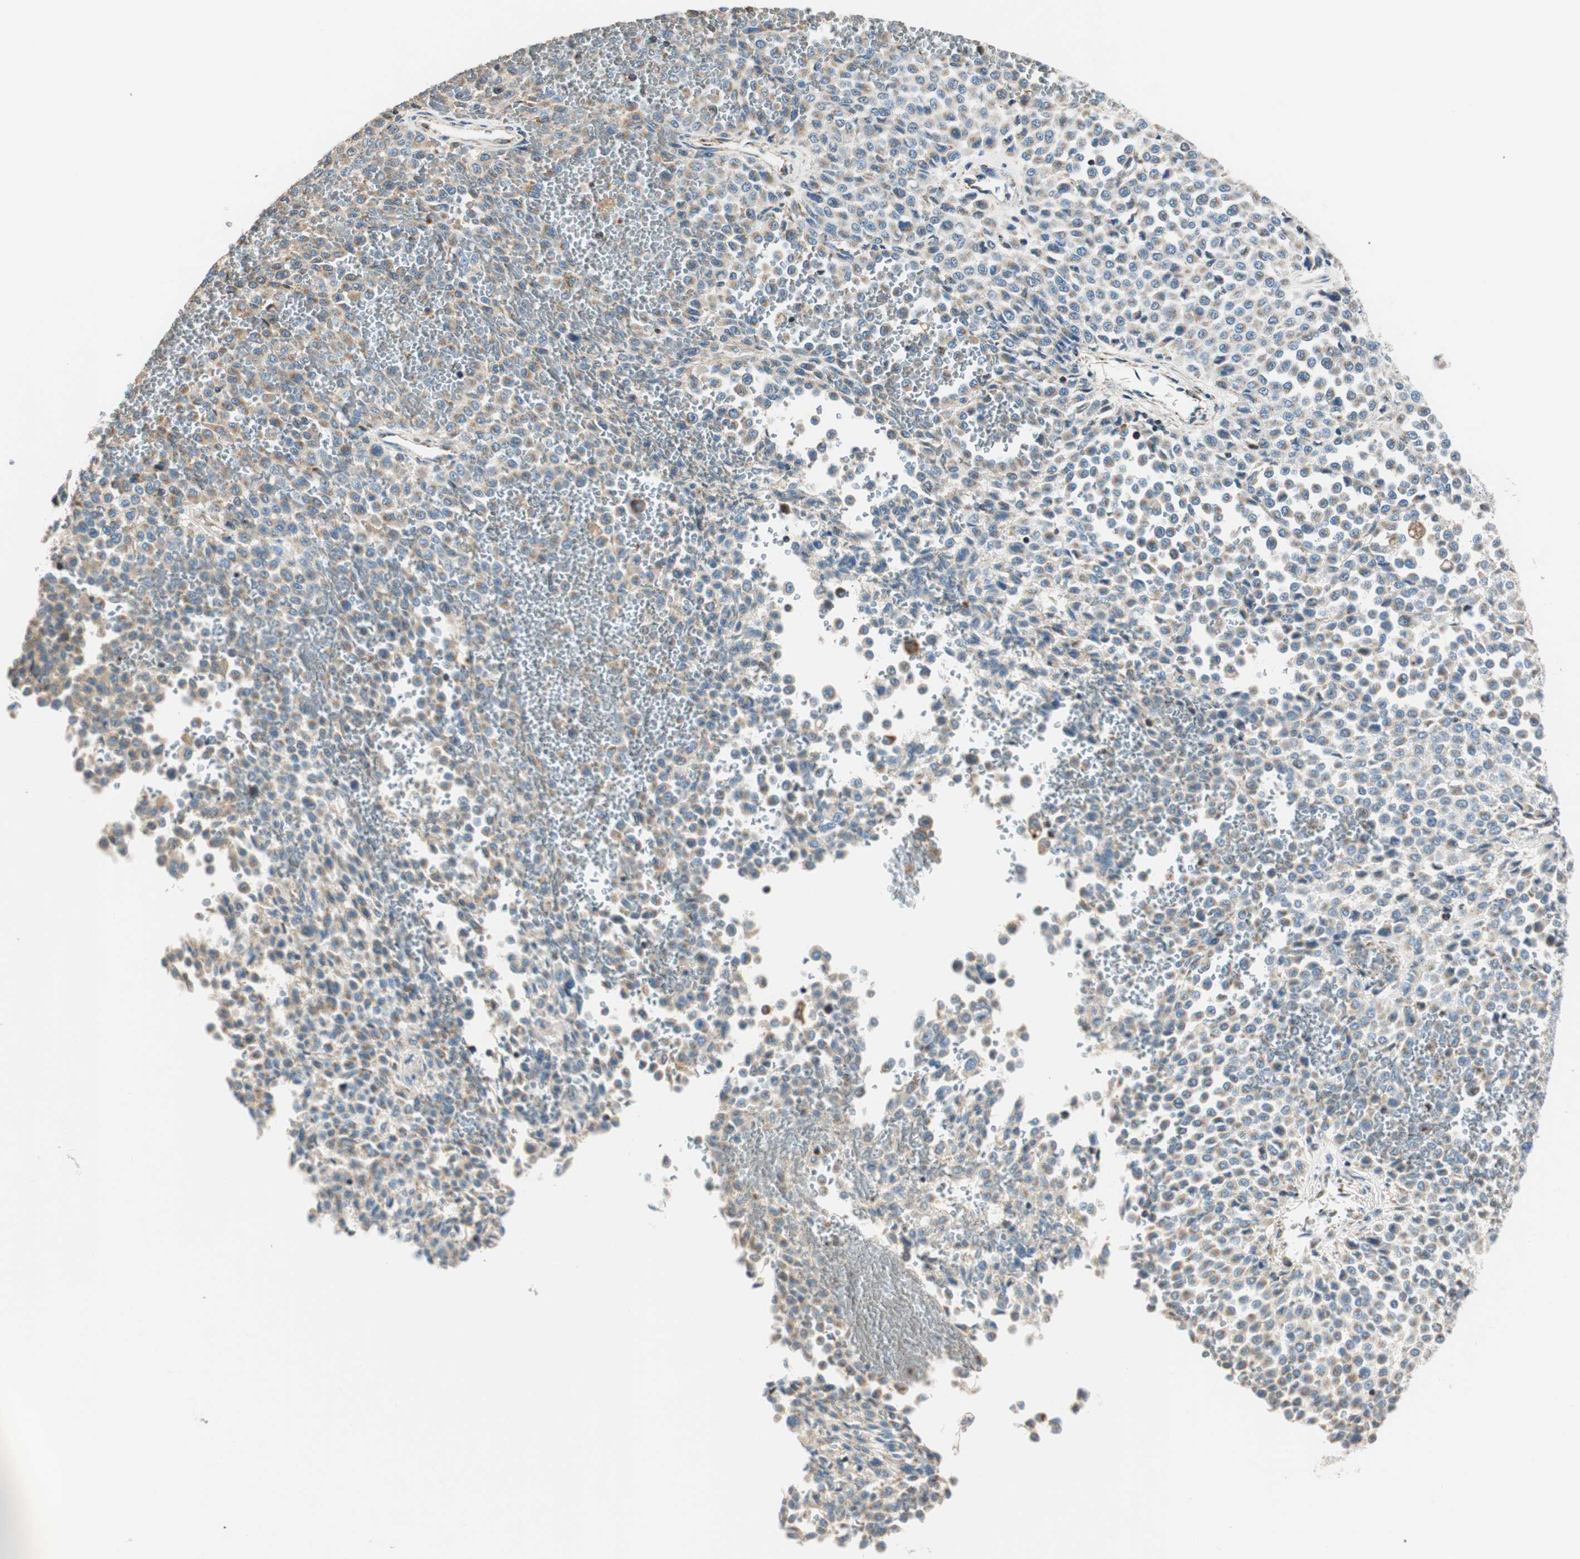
{"staining": {"intensity": "weak", "quantity": ">75%", "location": "cytoplasmic/membranous"}, "tissue": "melanoma", "cell_type": "Tumor cells", "image_type": "cancer", "snomed": [{"axis": "morphology", "description": "Malignant melanoma, Metastatic site"}, {"axis": "topography", "description": "Pancreas"}], "caption": "Protein analysis of melanoma tissue demonstrates weak cytoplasmic/membranous expression in about >75% of tumor cells. Ihc stains the protein in brown and the nuclei are stained blue.", "gene": "RORB", "patient": {"sex": "female", "age": 30}}